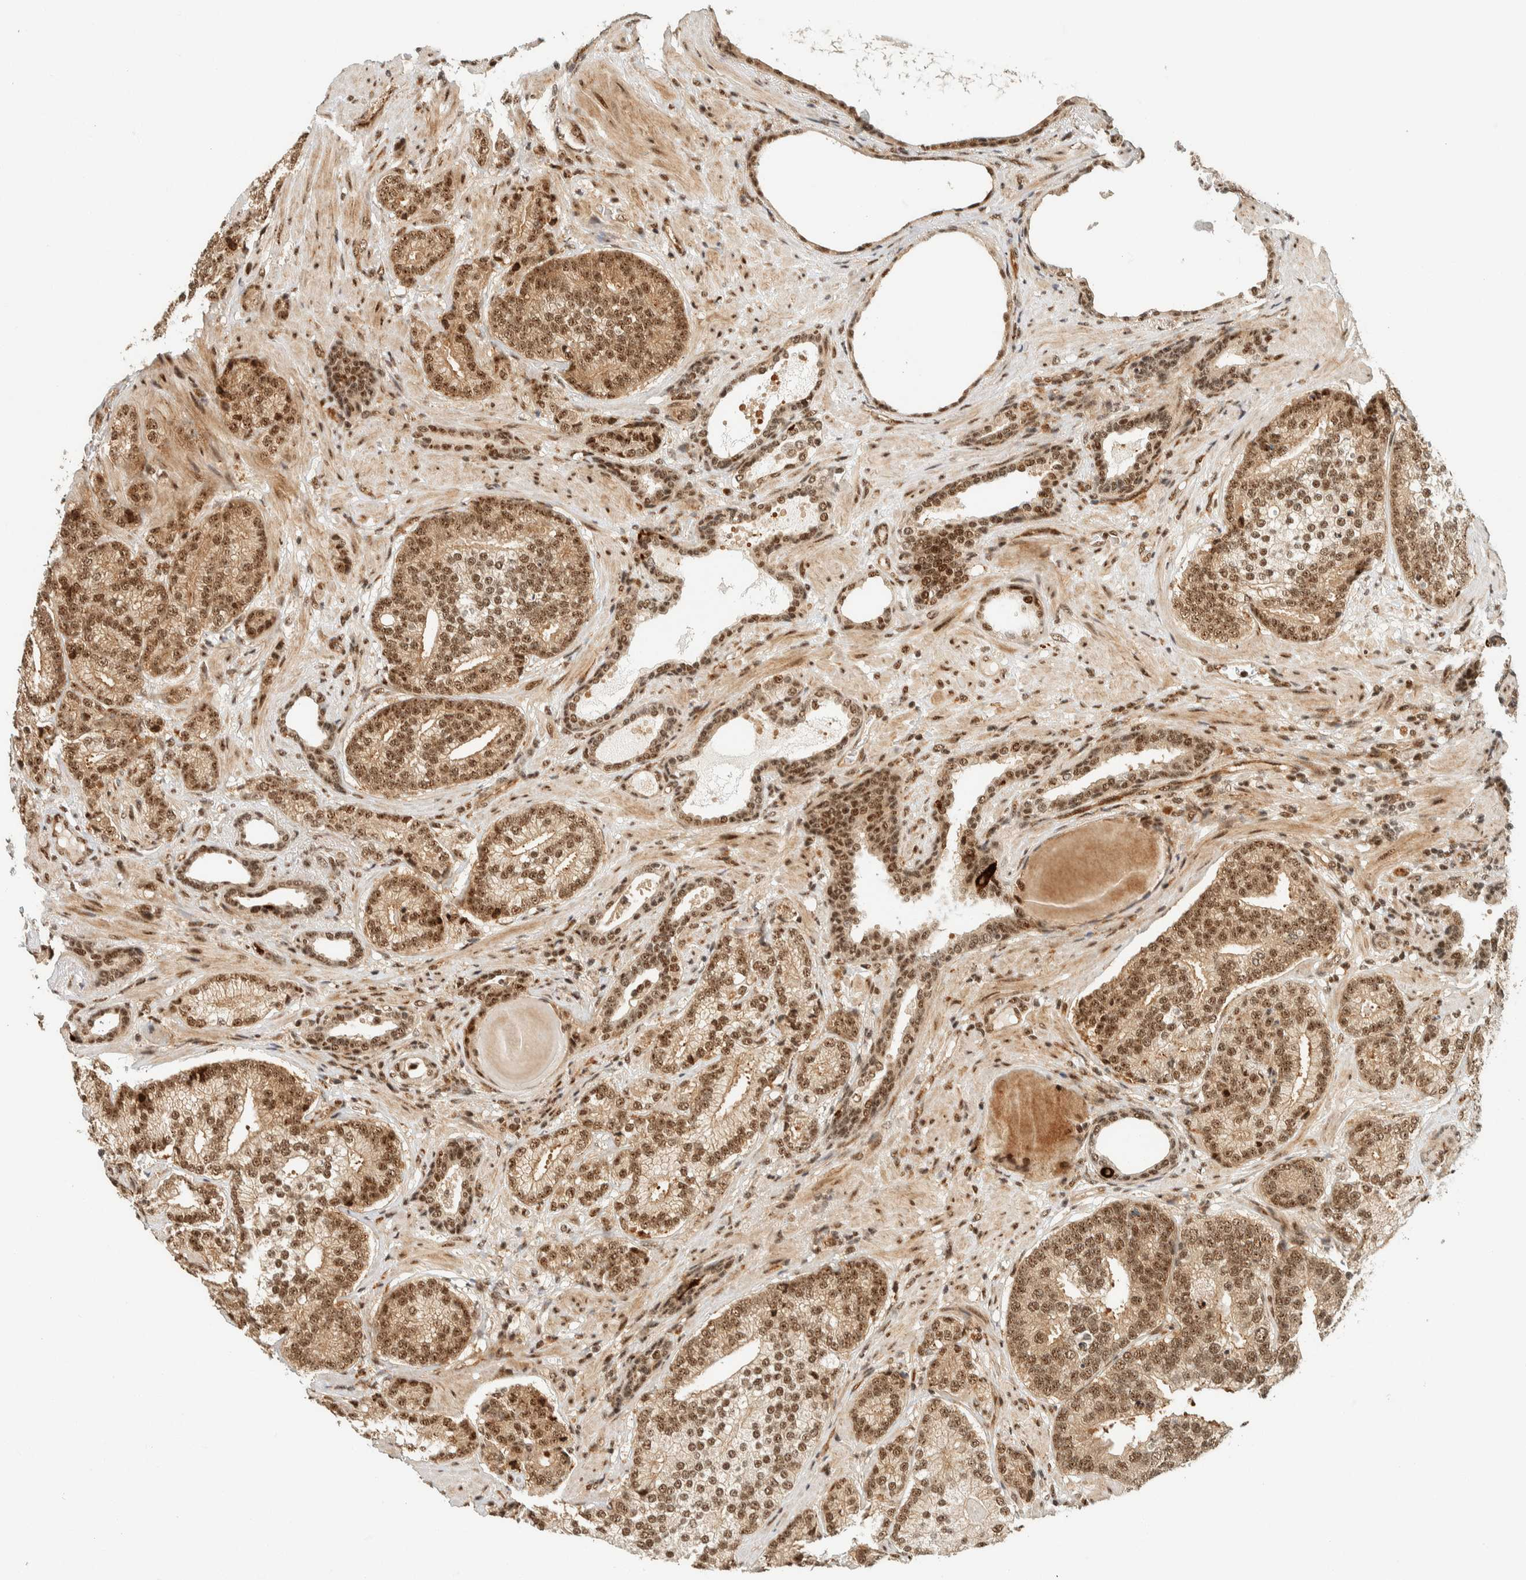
{"staining": {"intensity": "moderate", "quantity": ">75%", "location": "cytoplasmic/membranous,nuclear"}, "tissue": "prostate cancer", "cell_type": "Tumor cells", "image_type": "cancer", "snomed": [{"axis": "morphology", "description": "Adenocarcinoma, High grade"}, {"axis": "topography", "description": "Prostate"}], "caption": "There is medium levels of moderate cytoplasmic/membranous and nuclear positivity in tumor cells of prostate high-grade adenocarcinoma, as demonstrated by immunohistochemical staining (brown color).", "gene": "SIK1", "patient": {"sex": "male", "age": 61}}